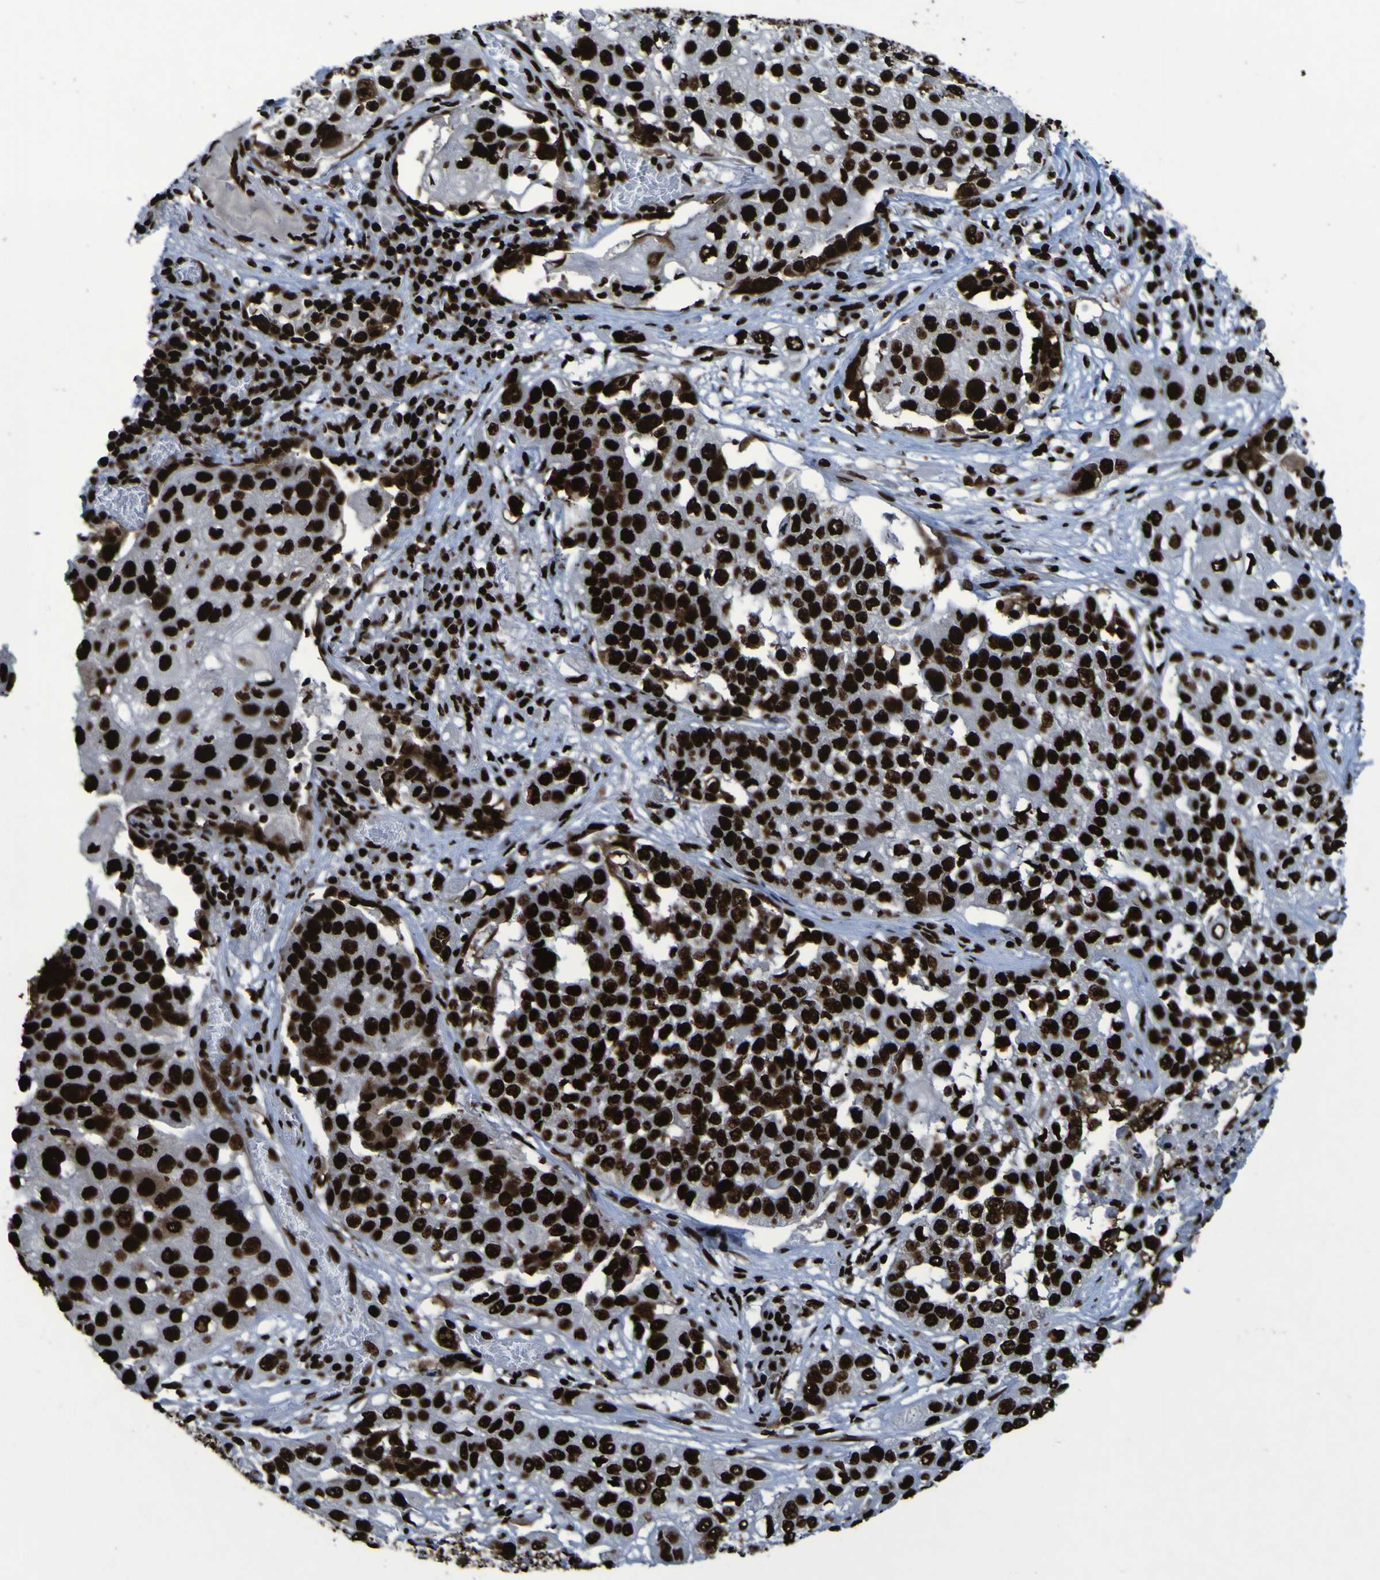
{"staining": {"intensity": "strong", "quantity": ">75%", "location": "nuclear"}, "tissue": "lung cancer", "cell_type": "Tumor cells", "image_type": "cancer", "snomed": [{"axis": "morphology", "description": "Squamous cell carcinoma, NOS"}, {"axis": "topography", "description": "Lung"}], "caption": "Protein positivity by immunohistochemistry (IHC) demonstrates strong nuclear expression in approximately >75% of tumor cells in lung squamous cell carcinoma.", "gene": "NPM1", "patient": {"sex": "male", "age": 71}}